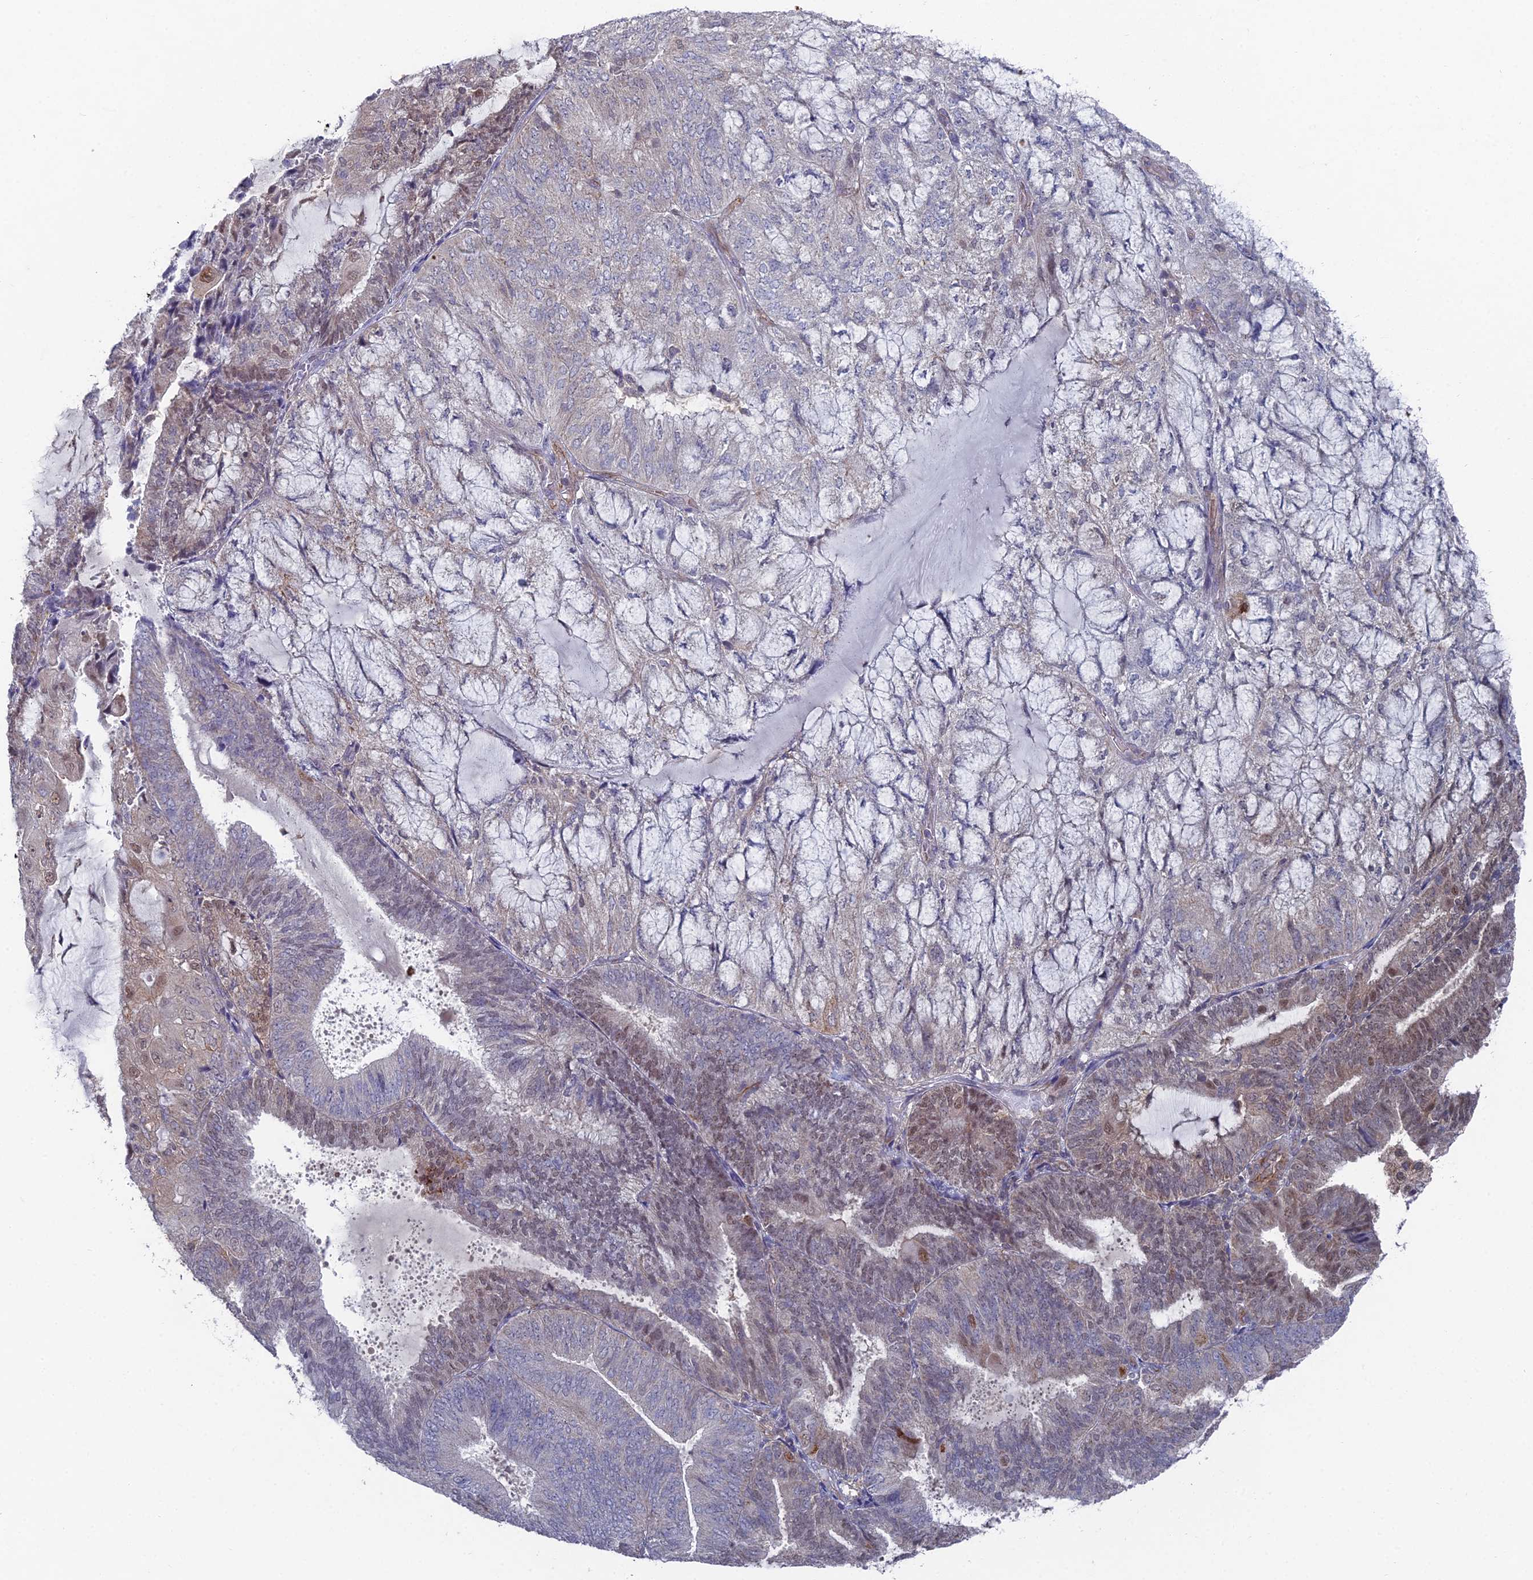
{"staining": {"intensity": "weak", "quantity": "<25%", "location": "nuclear"}, "tissue": "endometrial cancer", "cell_type": "Tumor cells", "image_type": "cancer", "snomed": [{"axis": "morphology", "description": "Adenocarcinoma, NOS"}, {"axis": "topography", "description": "Endometrium"}], "caption": "An IHC image of endometrial cancer is shown. There is no staining in tumor cells of endometrial cancer.", "gene": "UNC5D", "patient": {"sex": "female", "age": 81}}